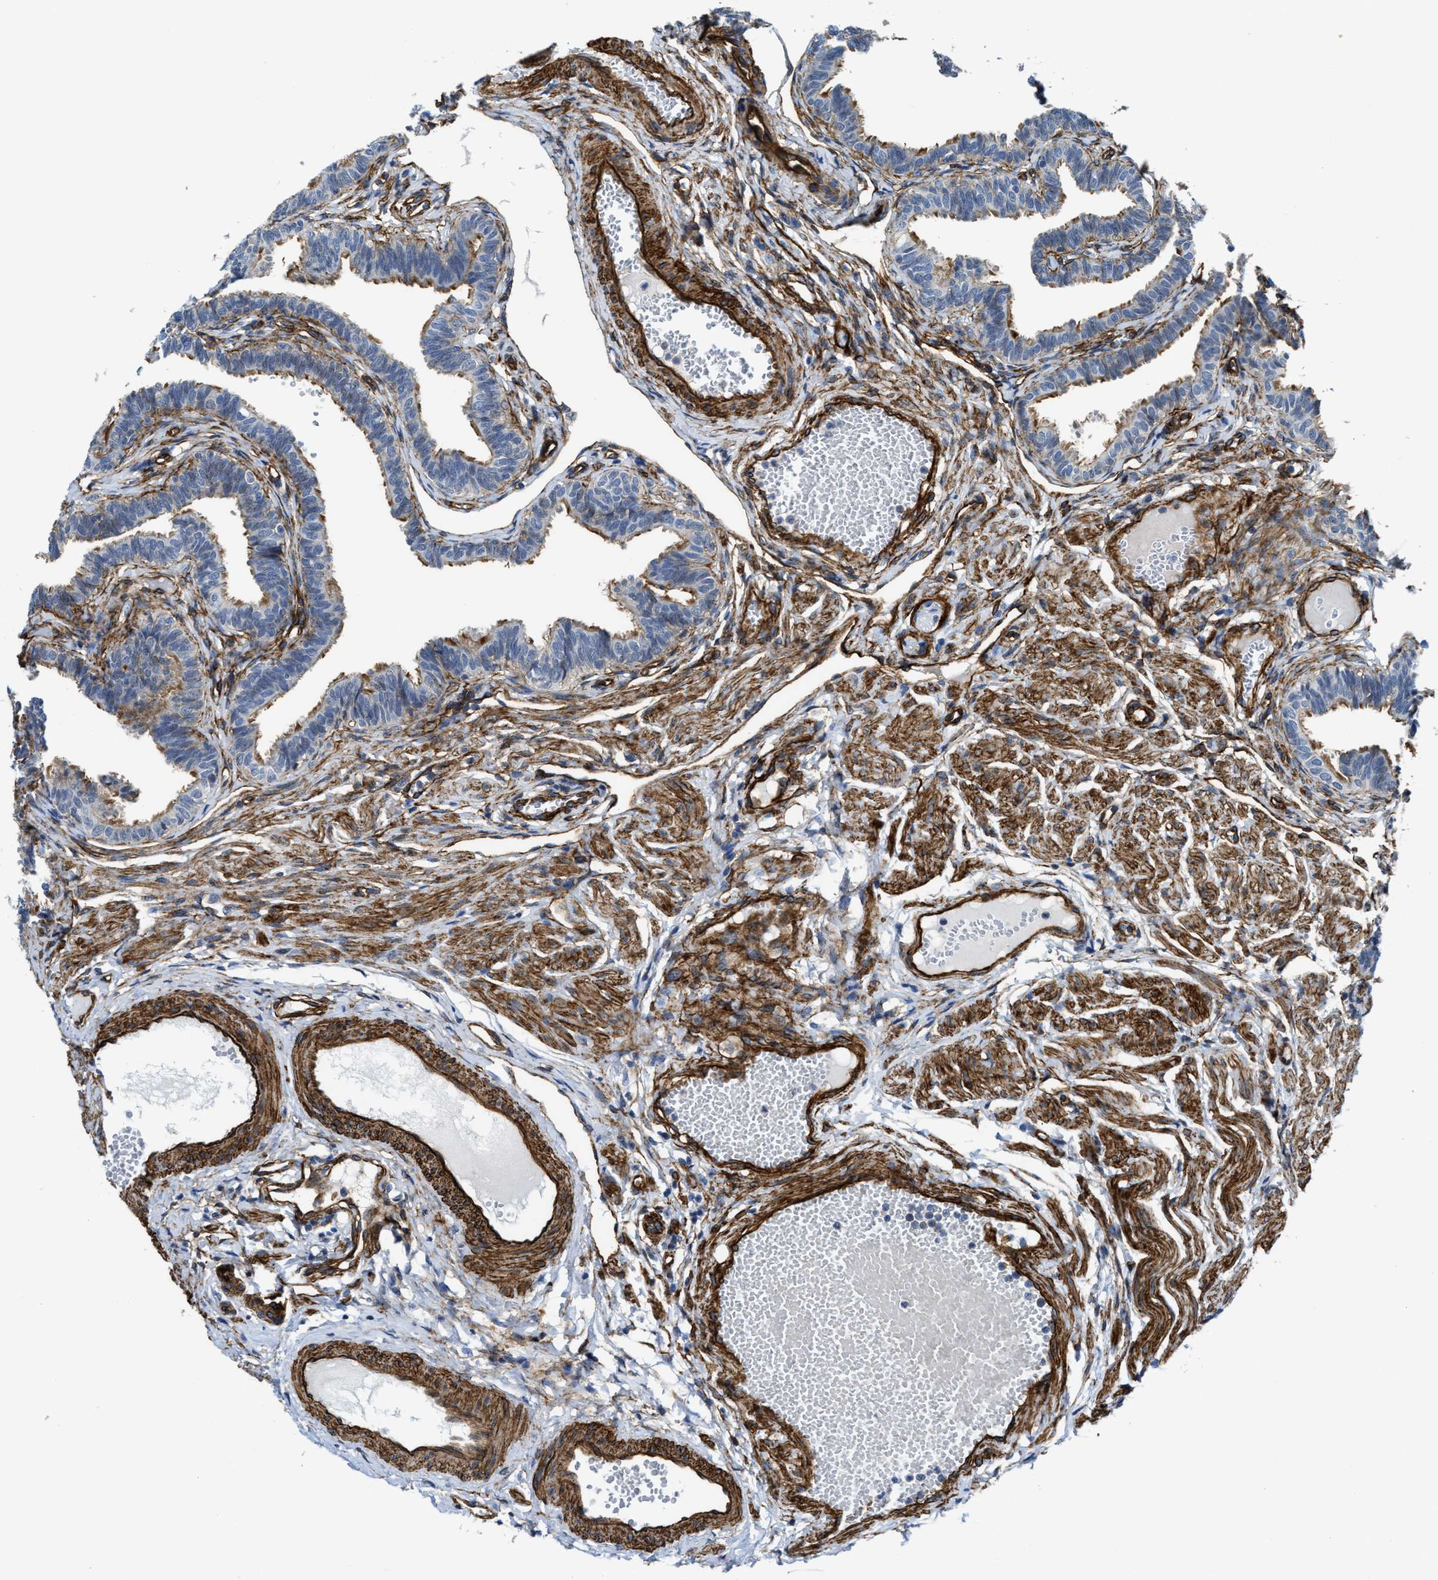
{"staining": {"intensity": "moderate", "quantity": "<25%", "location": "cytoplasmic/membranous"}, "tissue": "fallopian tube", "cell_type": "Glandular cells", "image_type": "normal", "snomed": [{"axis": "morphology", "description": "Normal tissue, NOS"}, {"axis": "topography", "description": "Fallopian tube"}, {"axis": "topography", "description": "Ovary"}], "caption": "Glandular cells reveal low levels of moderate cytoplasmic/membranous positivity in about <25% of cells in normal human fallopian tube.", "gene": "NAB1", "patient": {"sex": "female", "age": 23}}